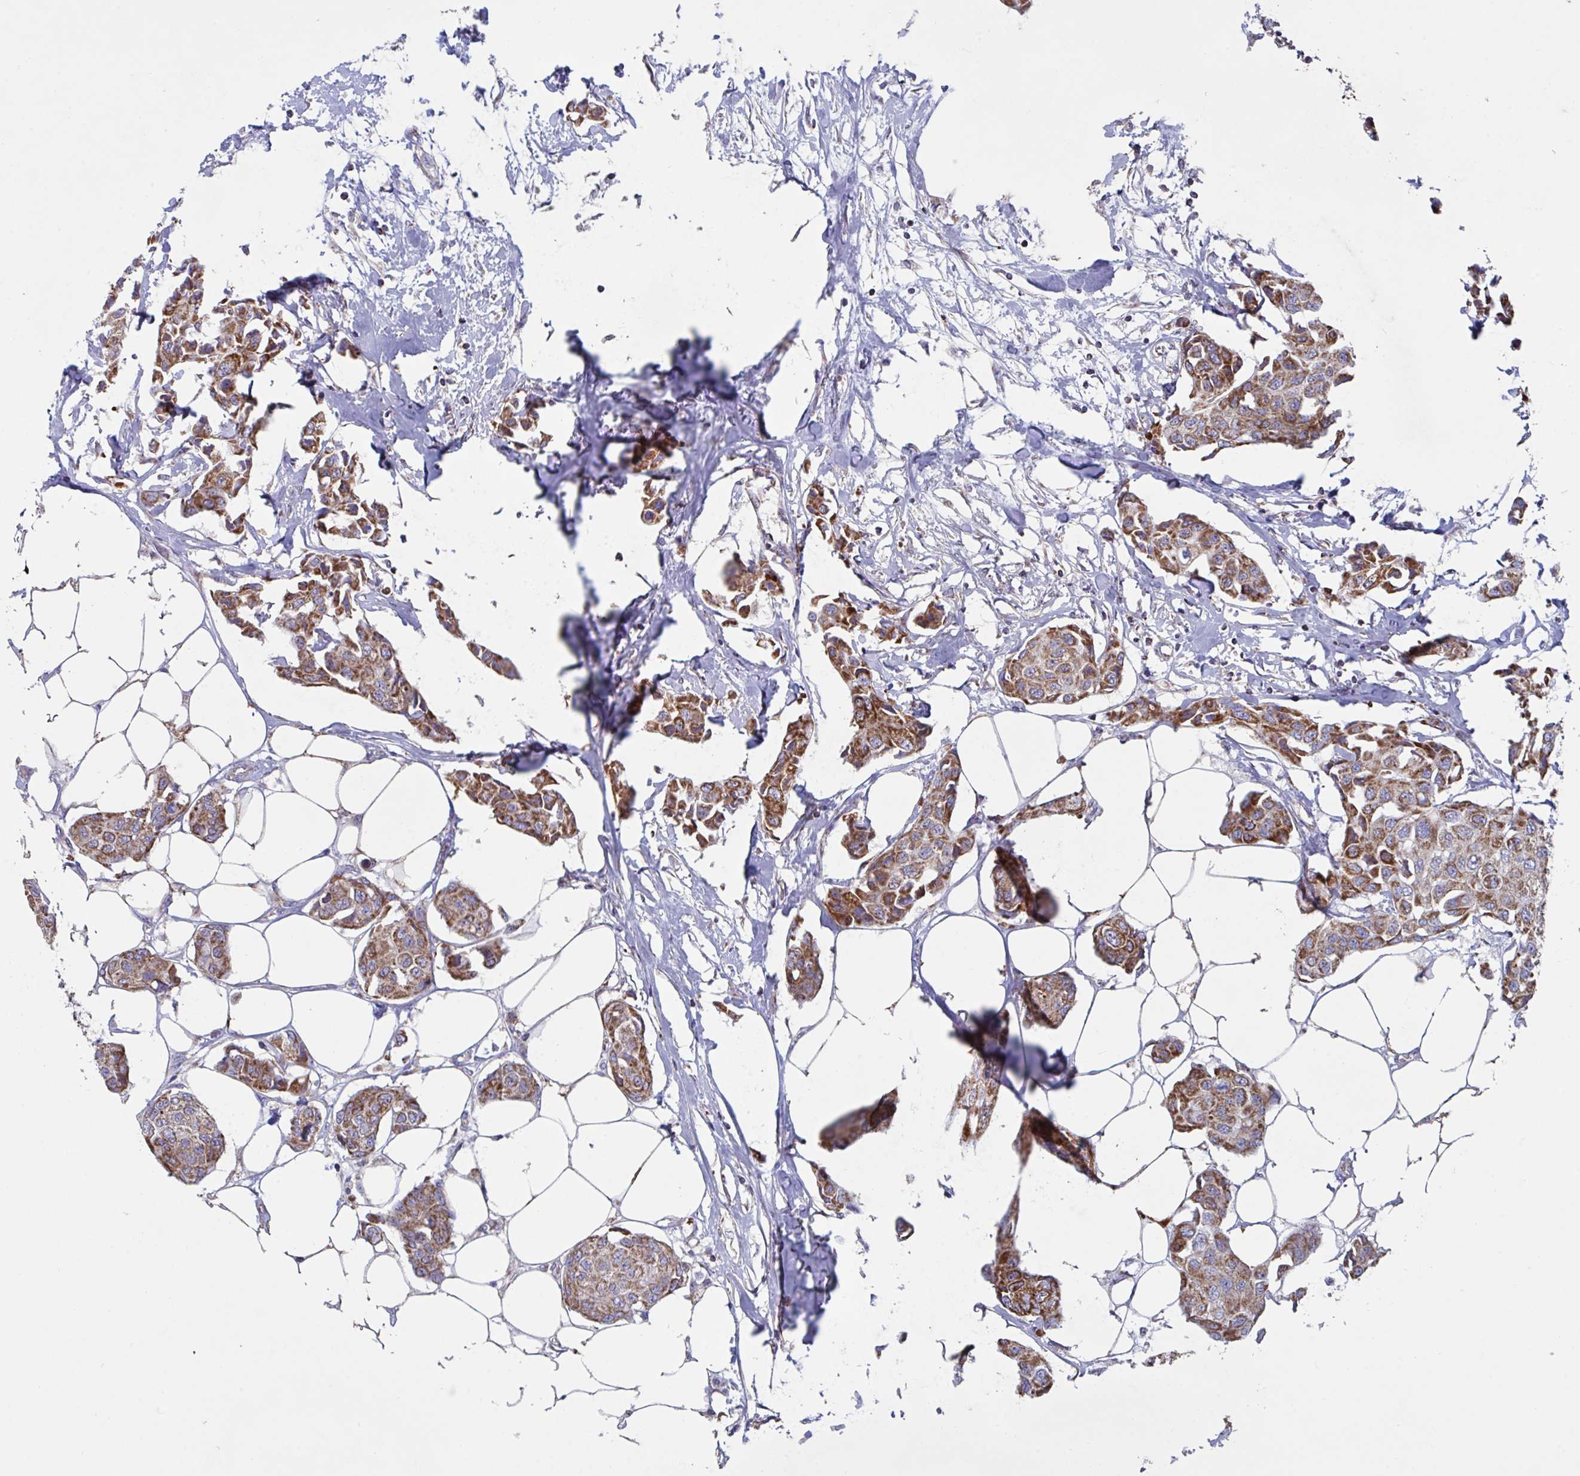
{"staining": {"intensity": "strong", "quantity": ">75%", "location": "cytoplasmic/membranous"}, "tissue": "breast cancer", "cell_type": "Tumor cells", "image_type": "cancer", "snomed": [{"axis": "morphology", "description": "Duct carcinoma"}, {"axis": "topography", "description": "Breast"}, {"axis": "topography", "description": "Lymph node"}], "caption": "Protein positivity by immunohistochemistry (IHC) displays strong cytoplasmic/membranous expression in about >75% of tumor cells in breast infiltrating ductal carcinoma.", "gene": "BCAT2", "patient": {"sex": "female", "age": 80}}